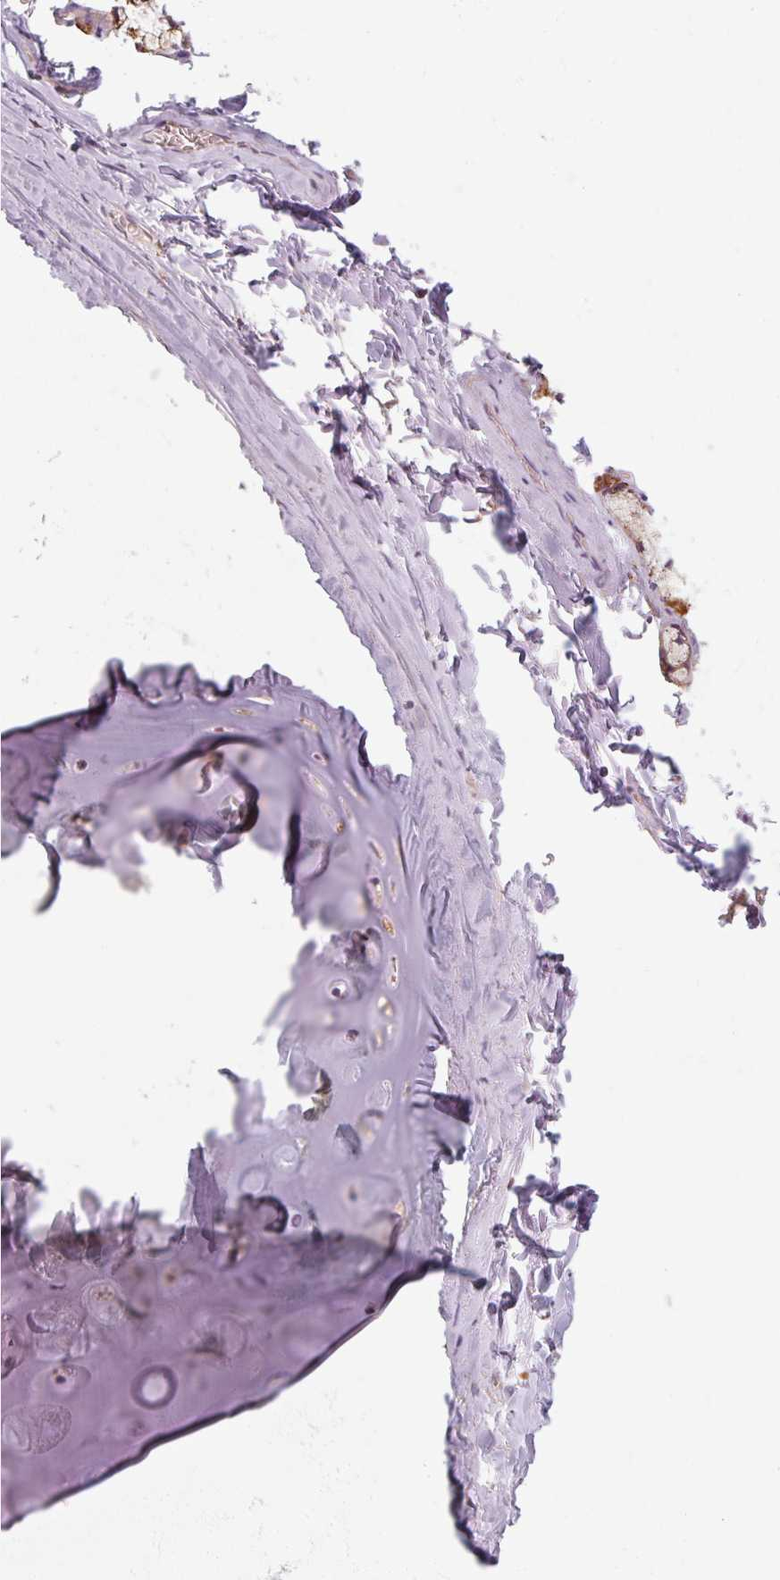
{"staining": {"intensity": "negative", "quantity": "none", "location": "none"}, "tissue": "adipose tissue", "cell_type": "Adipocytes", "image_type": "normal", "snomed": [{"axis": "morphology", "description": "Normal tissue, NOS"}, {"axis": "topography", "description": "Cartilage tissue"}, {"axis": "topography", "description": "Bronchus"}, {"axis": "topography", "description": "Peripheral nerve tissue"}], "caption": "Immunohistochemical staining of unremarkable human adipose tissue shows no significant staining in adipocytes. (DAB (3,3'-diaminobenzidine) immunohistochemistry visualized using brightfield microscopy, high magnification).", "gene": "TBC1D4", "patient": {"sex": "male", "age": 67}}